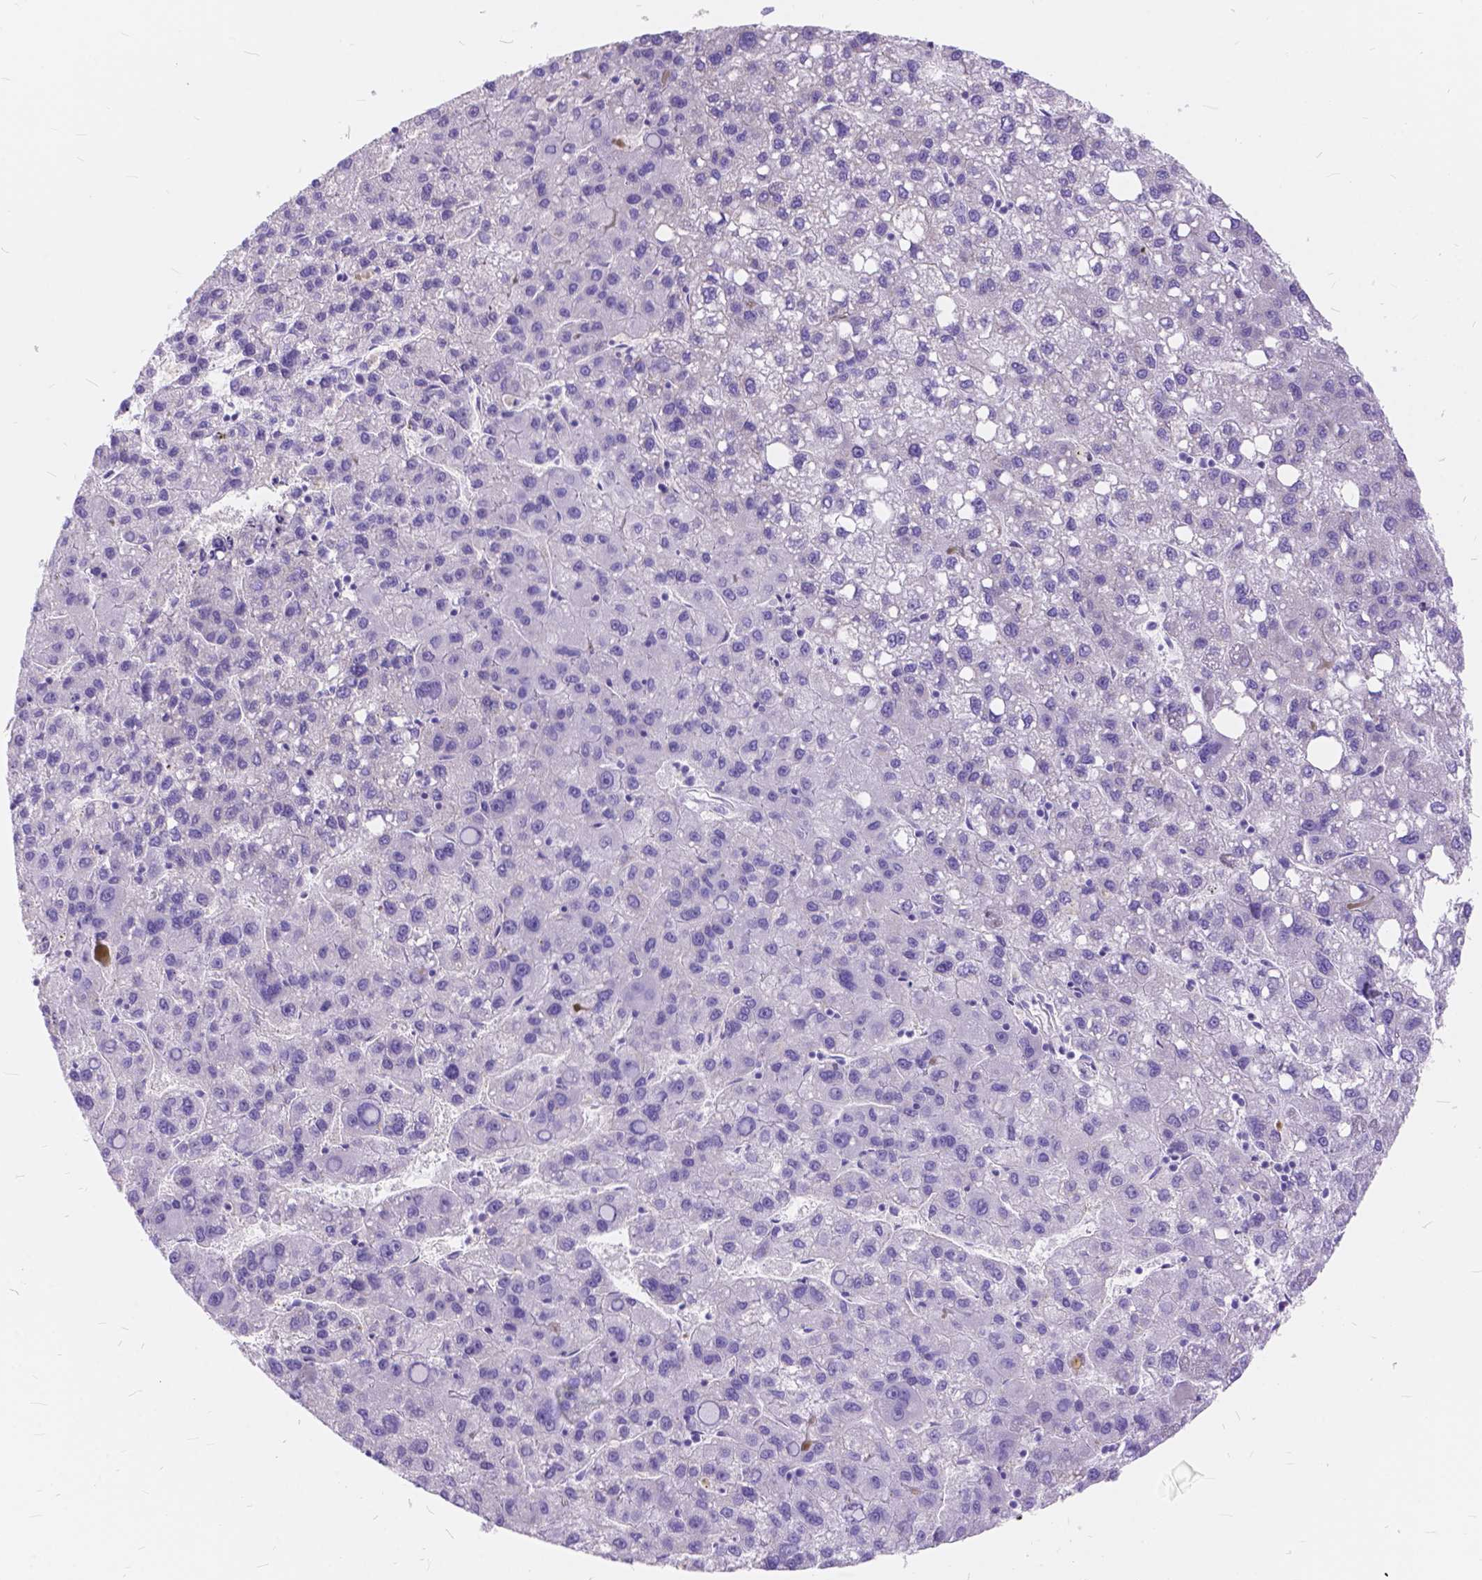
{"staining": {"intensity": "negative", "quantity": "none", "location": "none"}, "tissue": "liver cancer", "cell_type": "Tumor cells", "image_type": "cancer", "snomed": [{"axis": "morphology", "description": "Carcinoma, Hepatocellular, NOS"}, {"axis": "topography", "description": "Liver"}], "caption": "The image demonstrates no significant positivity in tumor cells of hepatocellular carcinoma (liver).", "gene": "FOXL2", "patient": {"sex": "female", "age": 82}}